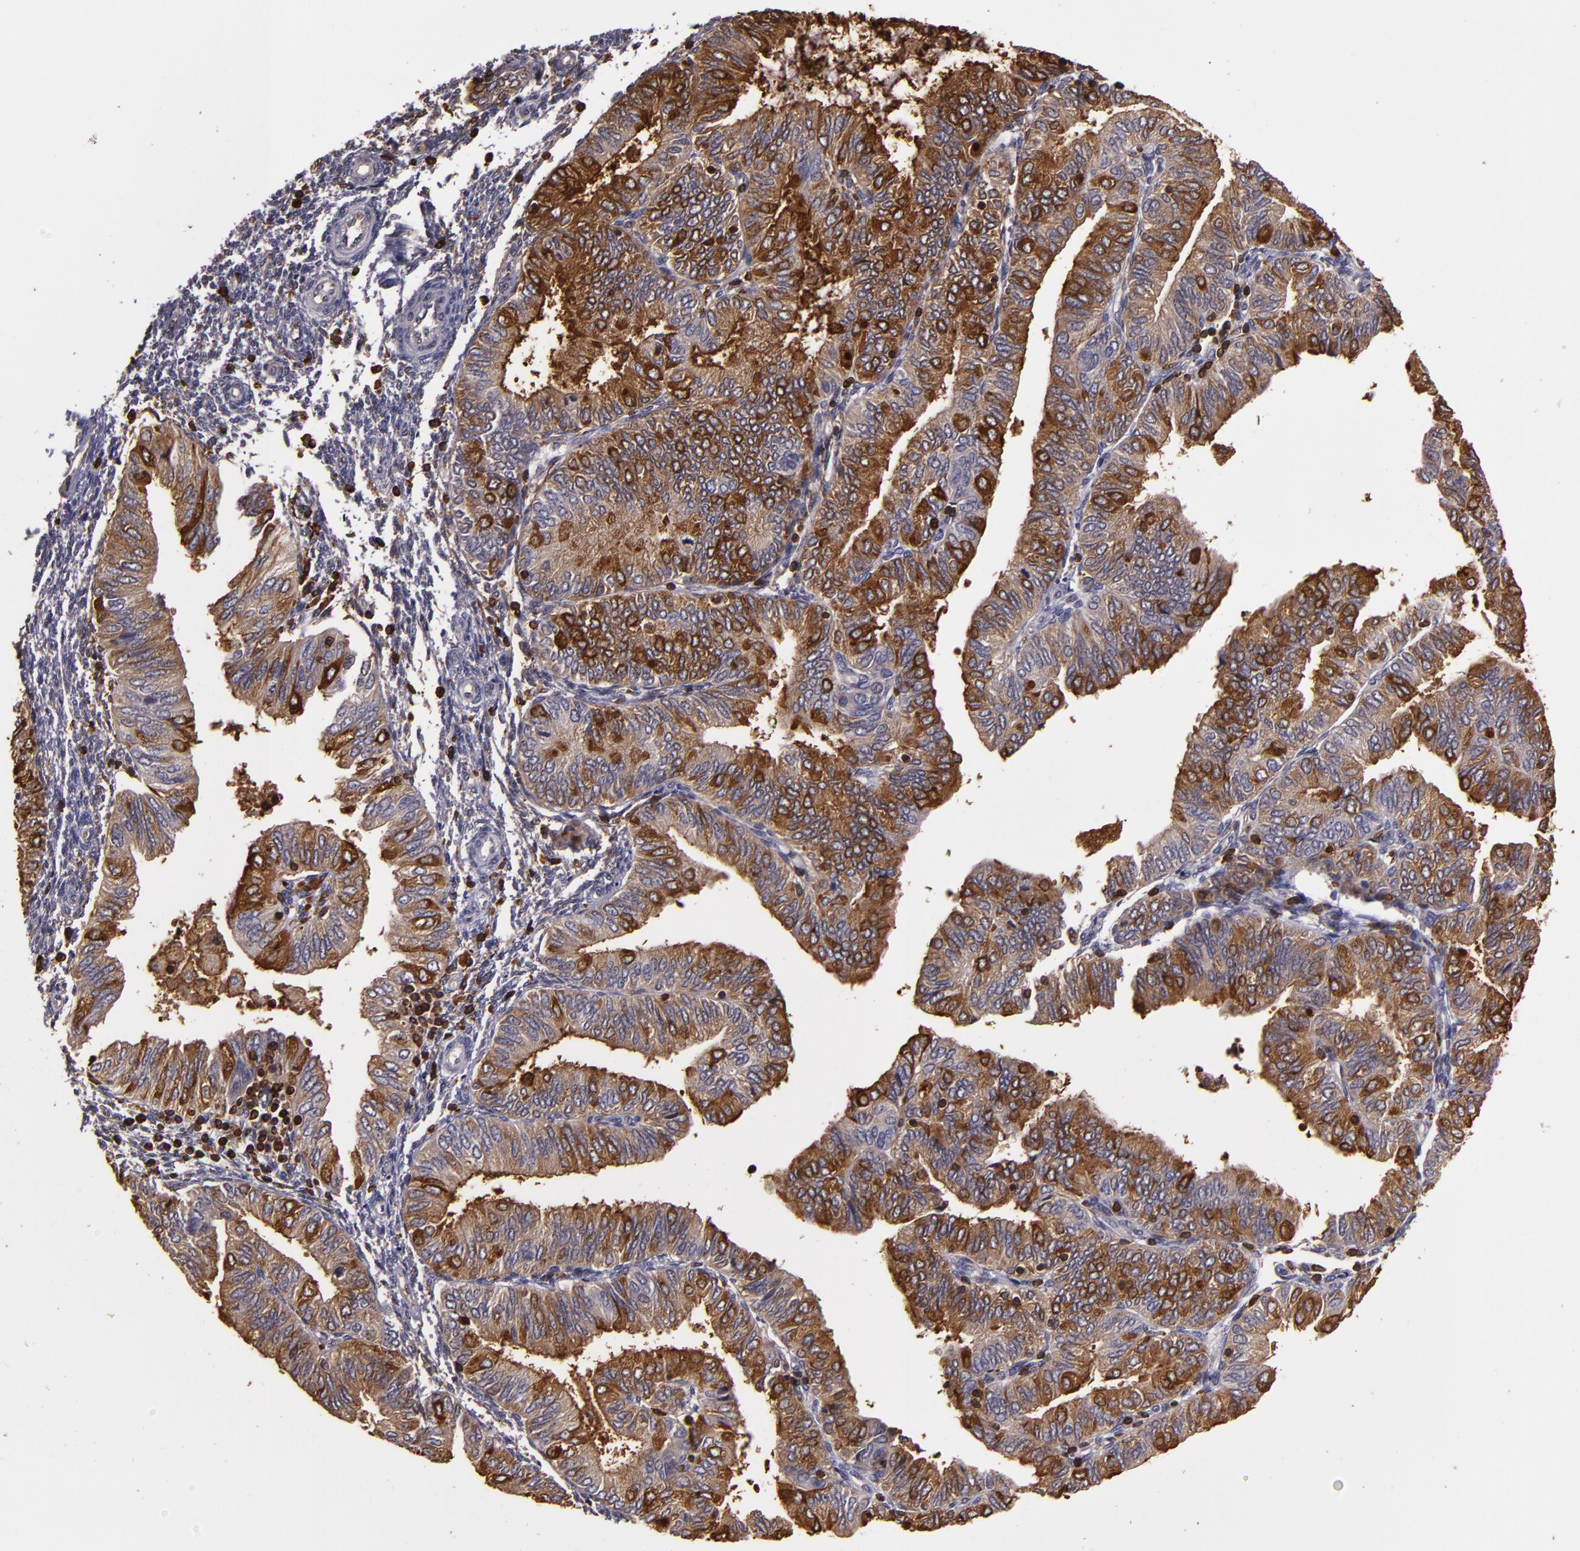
{"staining": {"intensity": "strong", "quantity": ">75%", "location": "cytoplasmic/membranous"}, "tissue": "endometrial cancer", "cell_type": "Tumor cells", "image_type": "cancer", "snomed": [{"axis": "morphology", "description": "Adenocarcinoma, NOS"}, {"axis": "topography", "description": "Endometrium"}], "caption": "A high-resolution micrograph shows immunohistochemistry staining of endometrial cancer, which displays strong cytoplasmic/membranous expression in approximately >75% of tumor cells. The staining is performed using DAB (3,3'-diaminobenzidine) brown chromogen to label protein expression. The nuclei are counter-stained blue using hematoxylin.", "gene": "SLC9A3R1", "patient": {"sex": "female", "age": 51}}